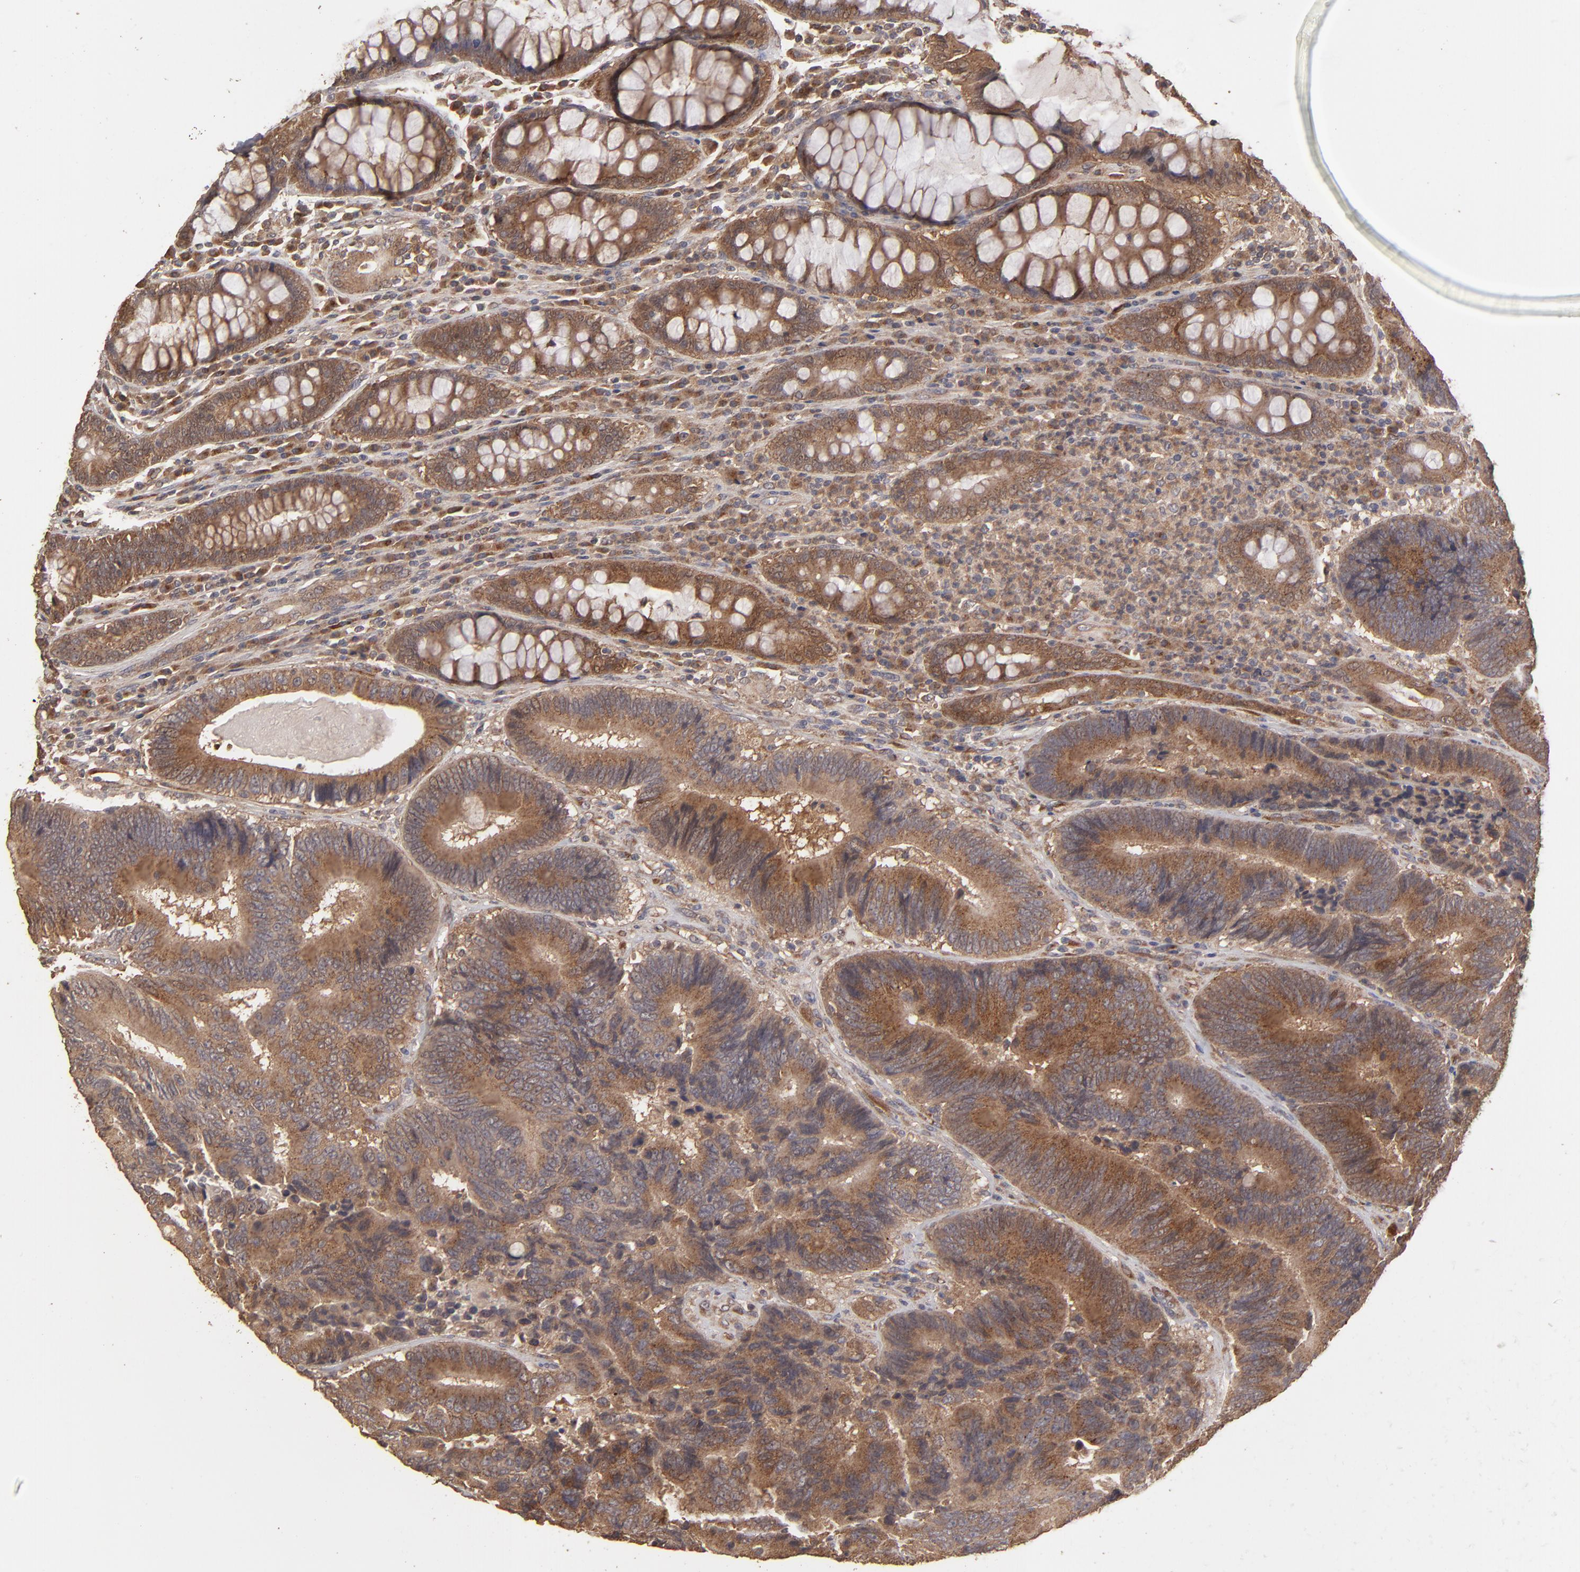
{"staining": {"intensity": "moderate", "quantity": ">75%", "location": "cytoplasmic/membranous"}, "tissue": "colorectal cancer", "cell_type": "Tumor cells", "image_type": "cancer", "snomed": [{"axis": "morphology", "description": "Normal tissue, NOS"}, {"axis": "morphology", "description": "Adenocarcinoma, NOS"}, {"axis": "topography", "description": "Colon"}], "caption": "Immunohistochemistry (DAB (3,3'-diaminobenzidine)) staining of colorectal adenocarcinoma demonstrates moderate cytoplasmic/membranous protein positivity in about >75% of tumor cells.", "gene": "MMP2", "patient": {"sex": "female", "age": 78}}